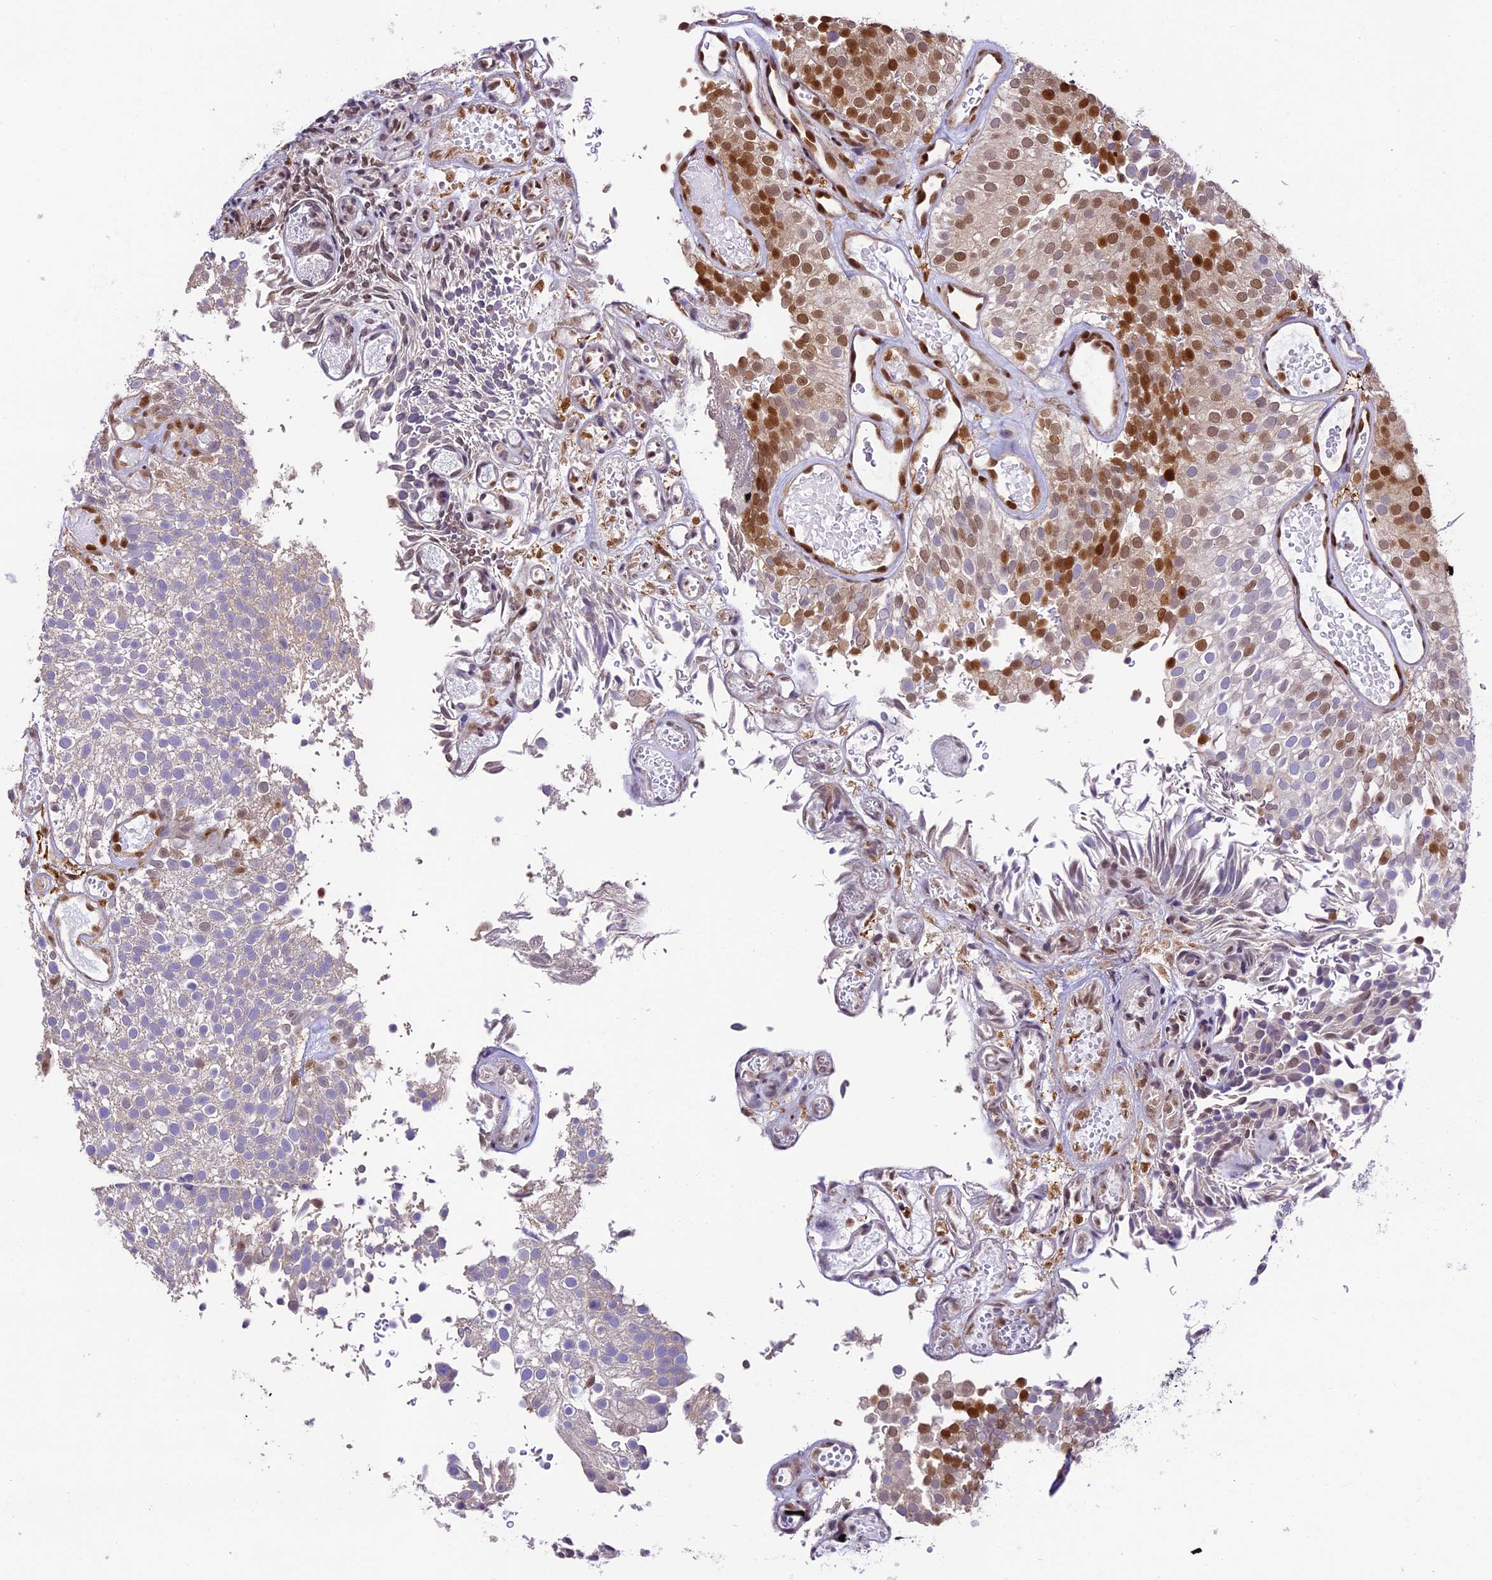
{"staining": {"intensity": "moderate", "quantity": "<25%", "location": "nuclear"}, "tissue": "urothelial cancer", "cell_type": "Tumor cells", "image_type": "cancer", "snomed": [{"axis": "morphology", "description": "Urothelial carcinoma, Low grade"}, {"axis": "topography", "description": "Urinary bladder"}], "caption": "Tumor cells reveal moderate nuclear positivity in about <25% of cells in urothelial carcinoma (low-grade). The protein of interest is stained brown, and the nuclei are stained in blue (DAB IHC with brightfield microscopy, high magnification).", "gene": "TRIM22", "patient": {"sex": "male", "age": 78}}